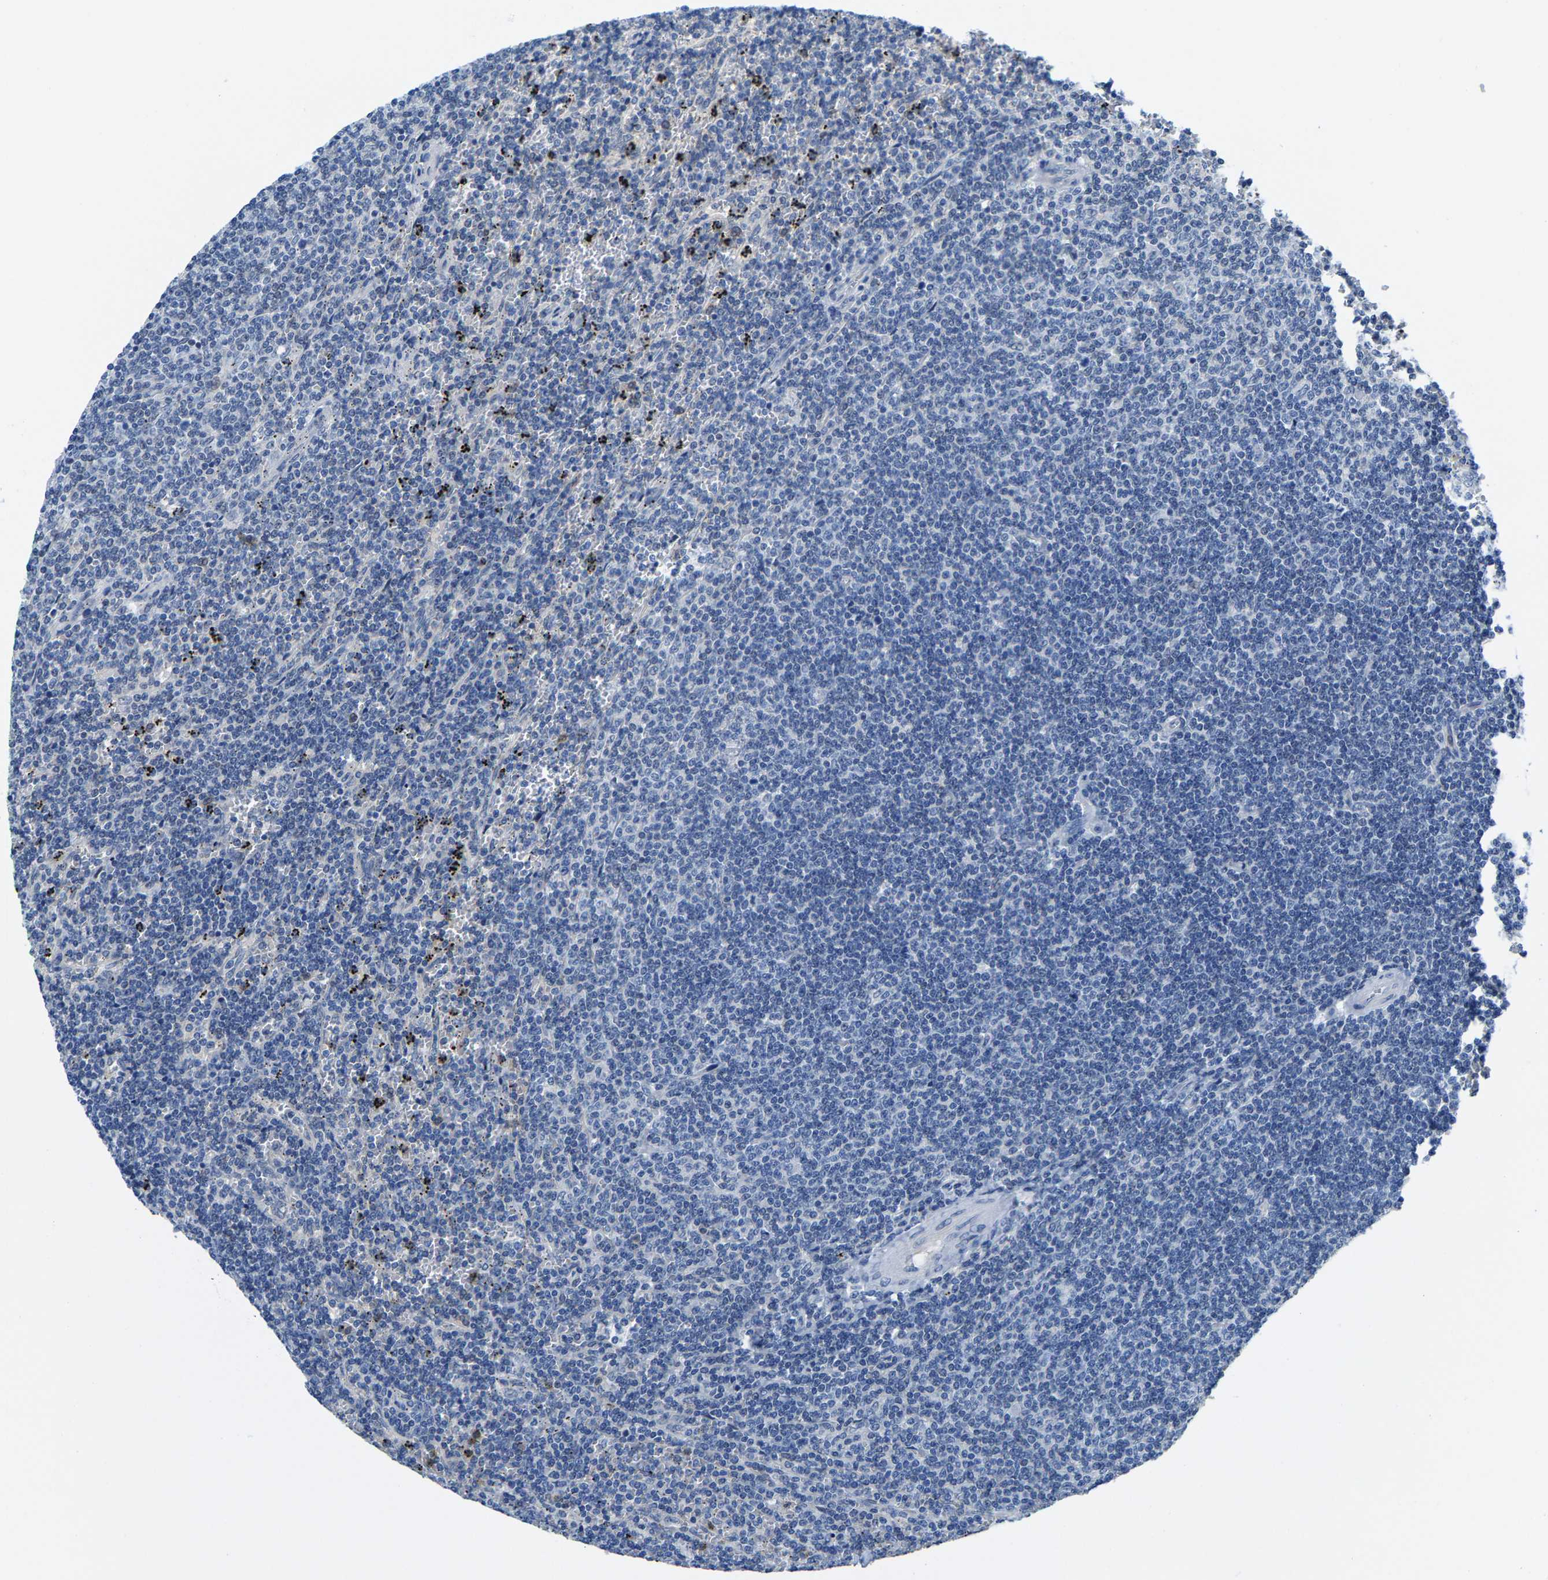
{"staining": {"intensity": "negative", "quantity": "none", "location": "none"}, "tissue": "lymphoma", "cell_type": "Tumor cells", "image_type": "cancer", "snomed": [{"axis": "morphology", "description": "Malignant lymphoma, non-Hodgkin's type, Low grade"}, {"axis": "topography", "description": "Spleen"}], "caption": "High magnification brightfield microscopy of low-grade malignant lymphoma, non-Hodgkin's type stained with DAB (brown) and counterstained with hematoxylin (blue): tumor cells show no significant staining.", "gene": "SSH3", "patient": {"sex": "female", "age": 50}}